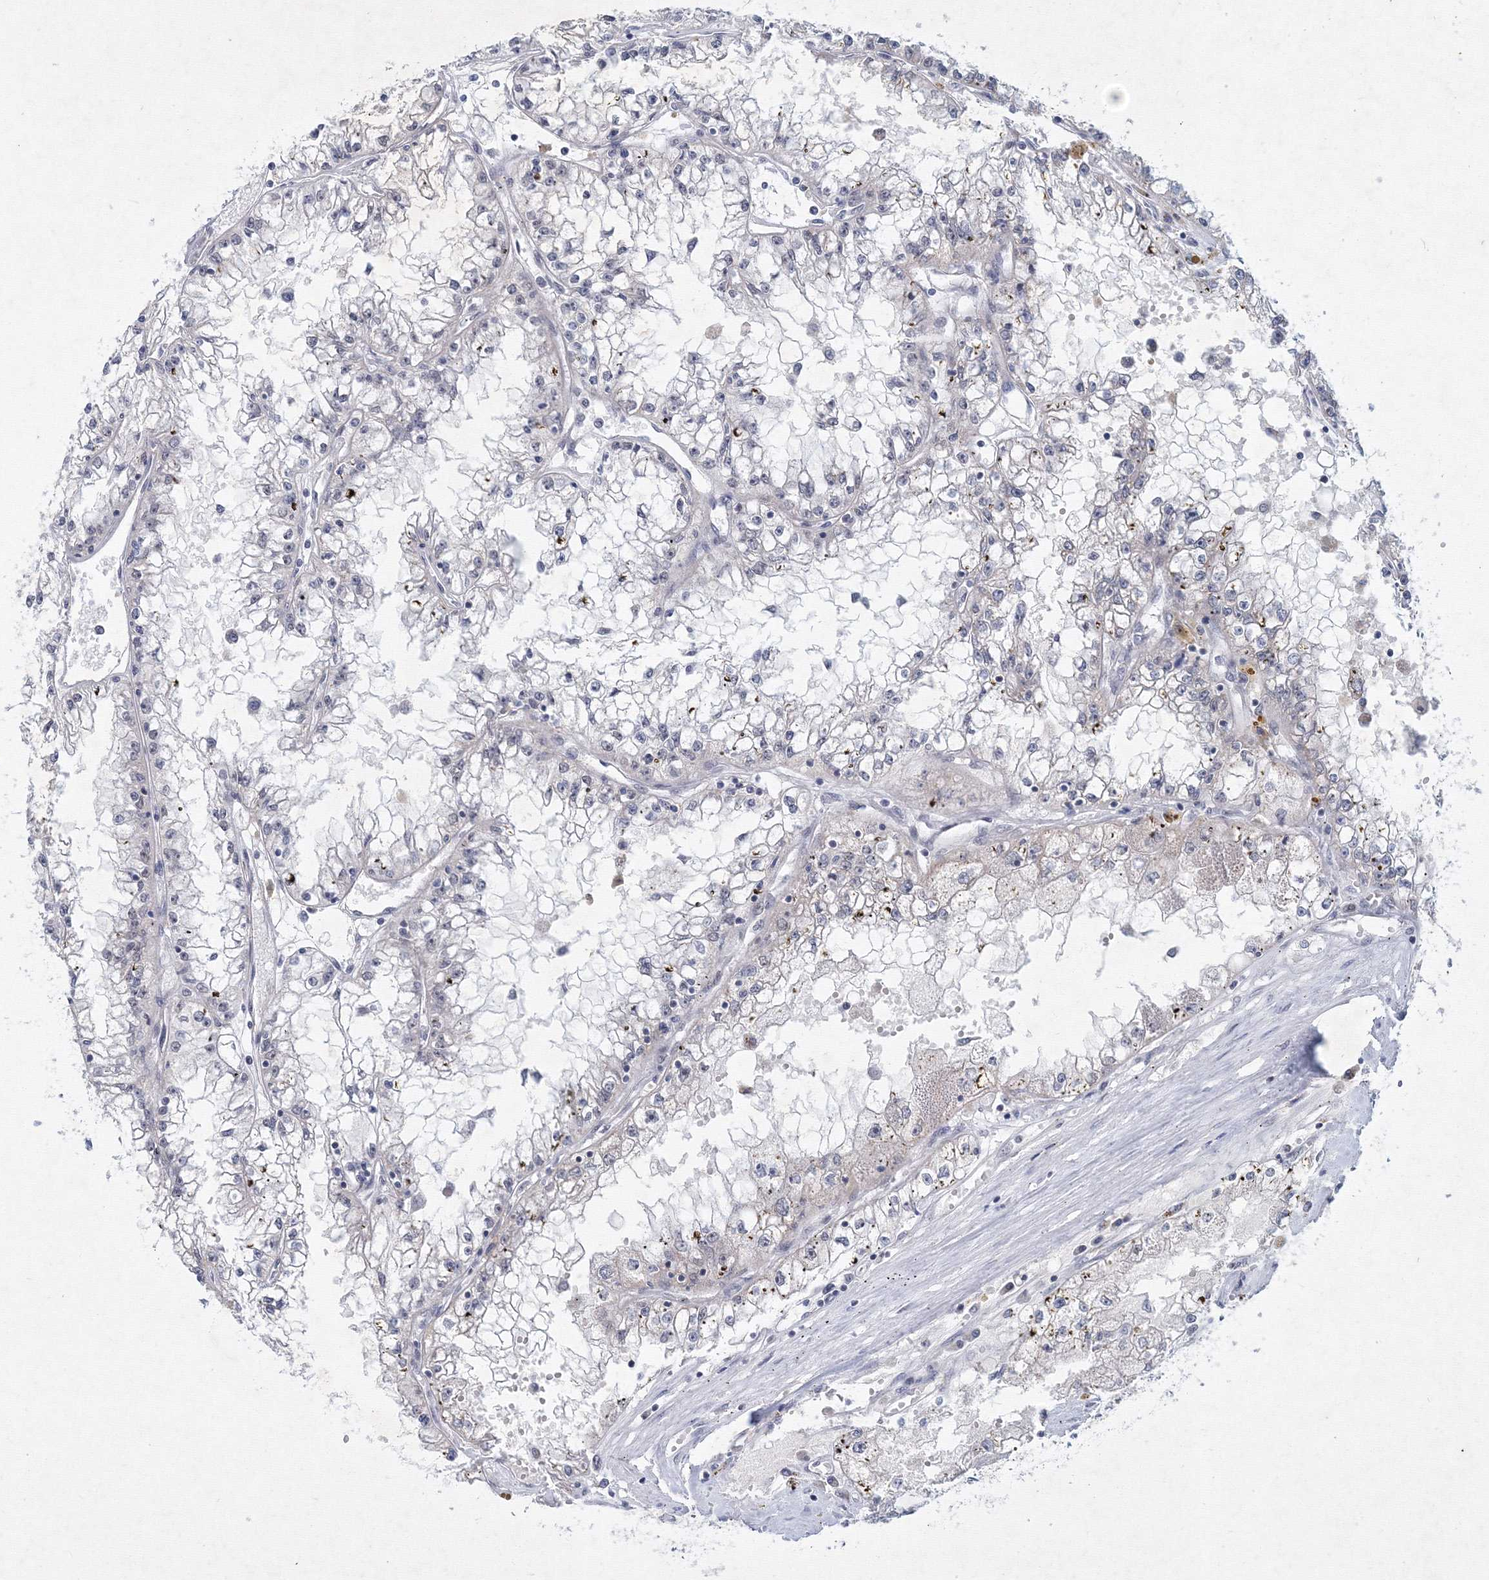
{"staining": {"intensity": "negative", "quantity": "none", "location": "none"}, "tissue": "renal cancer", "cell_type": "Tumor cells", "image_type": "cancer", "snomed": [{"axis": "morphology", "description": "Adenocarcinoma, NOS"}, {"axis": "topography", "description": "Kidney"}], "caption": "Immunohistochemistry (IHC) histopathology image of neoplastic tissue: renal adenocarcinoma stained with DAB (3,3'-diaminobenzidine) displays no significant protein staining in tumor cells.", "gene": "SF3B6", "patient": {"sex": "male", "age": 56}}